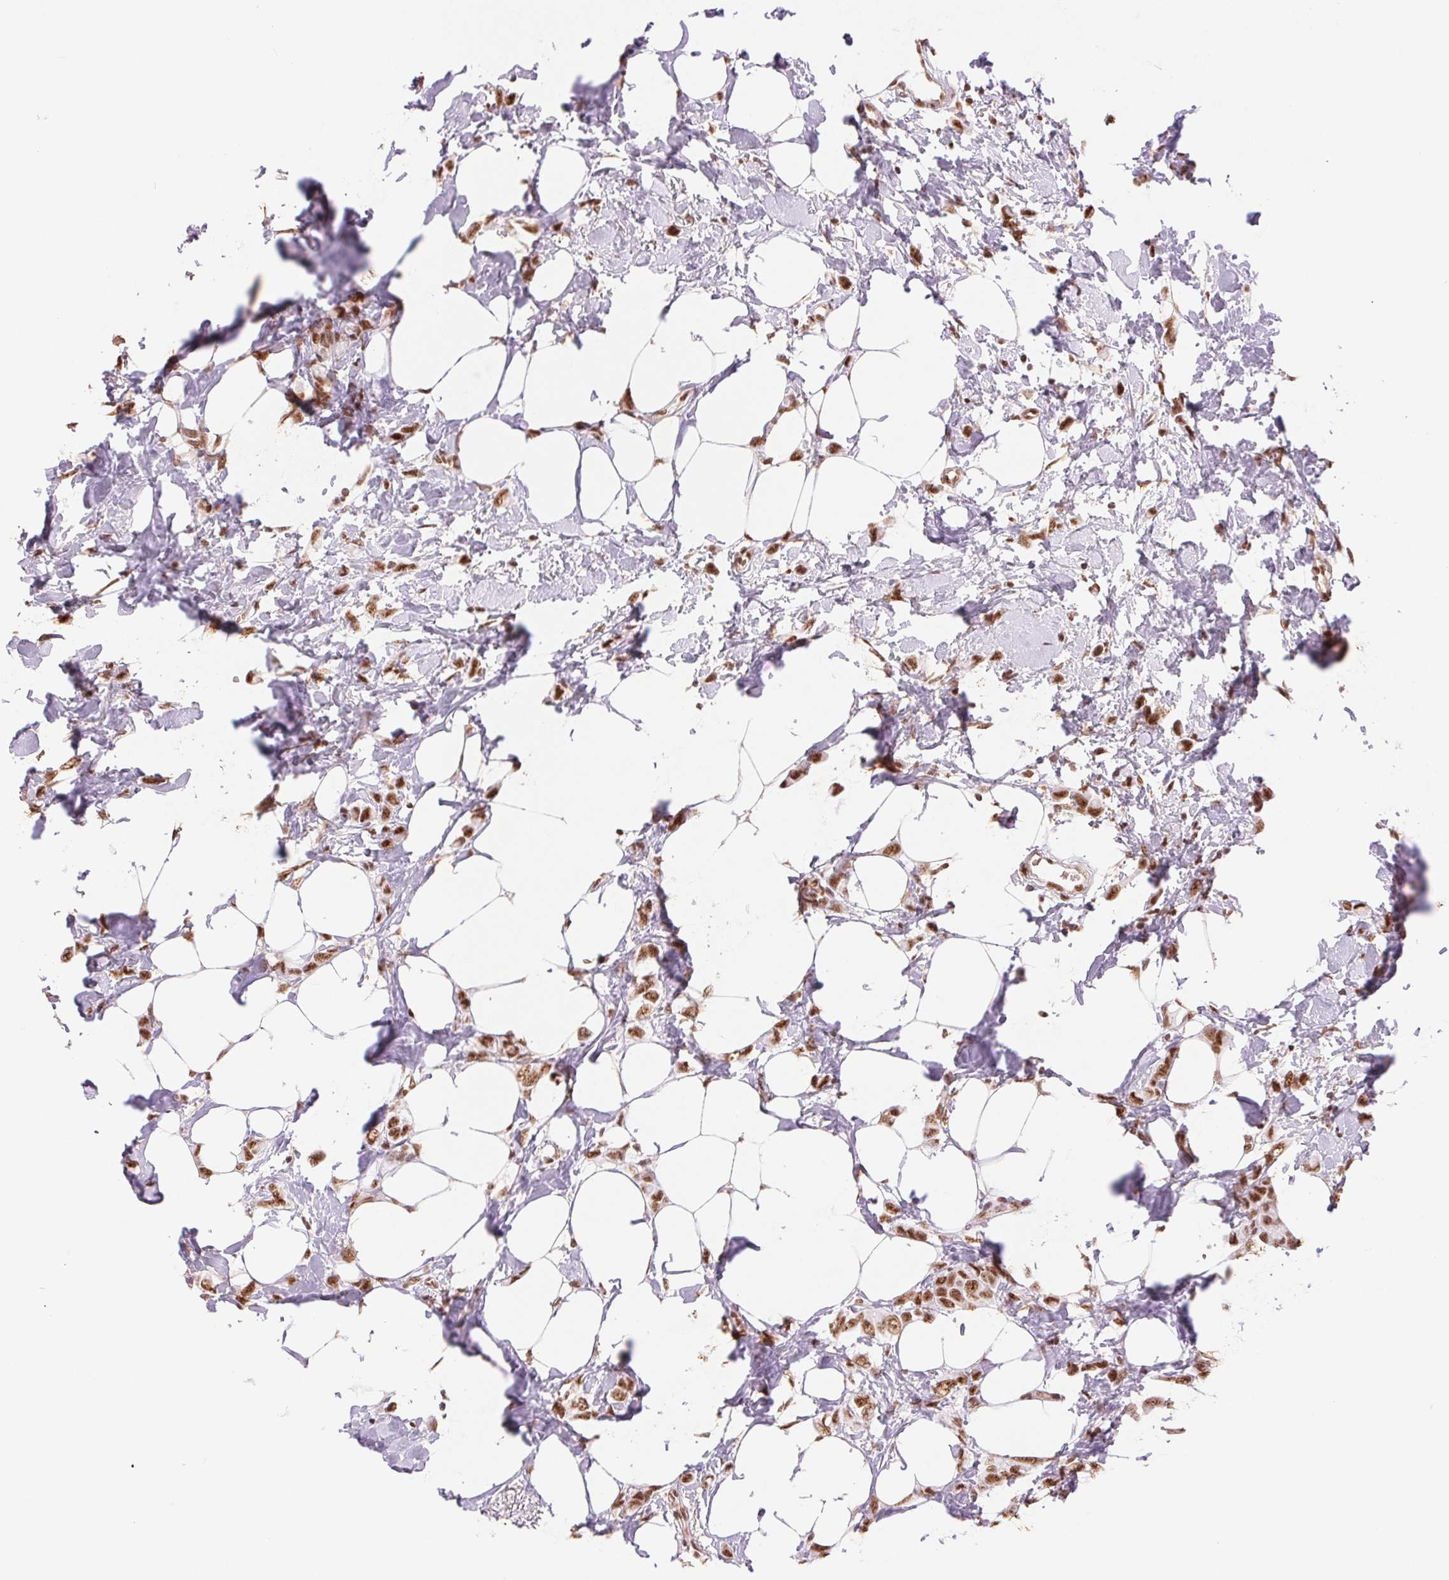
{"staining": {"intensity": "strong", "quantity": ">75%", "location": "nuclear"}, "tissue": "breast cancer", "cell_type": "Tumor cells", "image_type": "cancer", "snomed": [{"axis": "morphology", "description": "Lobular carcinoma"}, {"axis": "topography", "description": "Breast"}], "caption": "Immunohistochemical staining of human breast cancer displays high levels of strong nuclear positivity in approximately >75% of tumor cells.", "gene": "SREK1", "patient": {"sex": "female", "age": 66}}